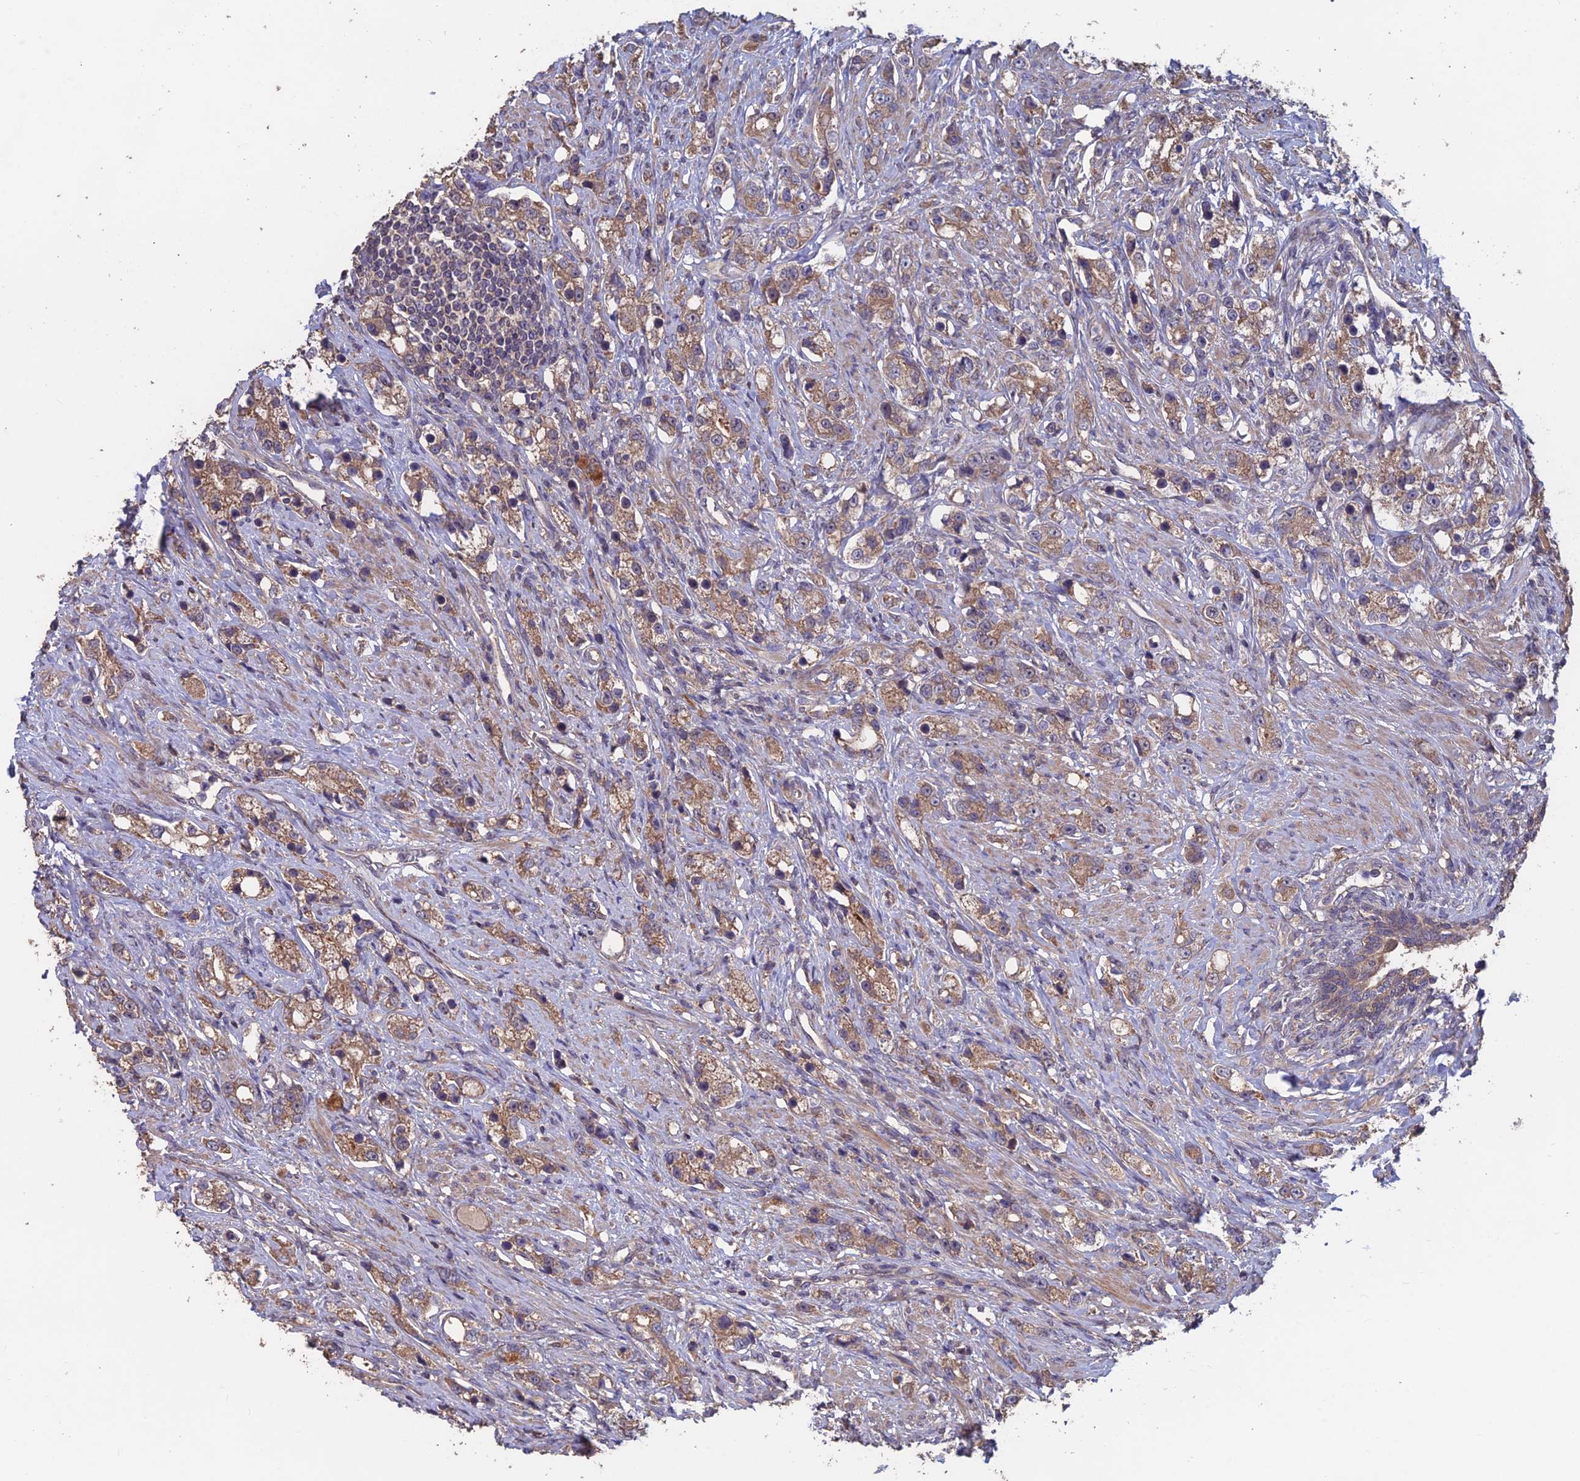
{"staining": {"intensity": "moderate", "quantity": ">75%", "location": "cytoplasmic/membranous"}, "tissue": "prostate cancer", "cell_type": "Tumor cells", "image_type": "cancer", "snomed": [{"axis": "morphology", "description": "Adenocarcinoma, High grade"}, {"axis": "topography", "description": "Prostate"}], "caption": "A micrograph showing moderate cytoplasmic/membranous staining in approximately >75% of tumor cells in prostate cancer, as visualized by brown immunohistochemical staining.", "gene": "SHISA5", "patient": {"sex": "male", "age": 63}}